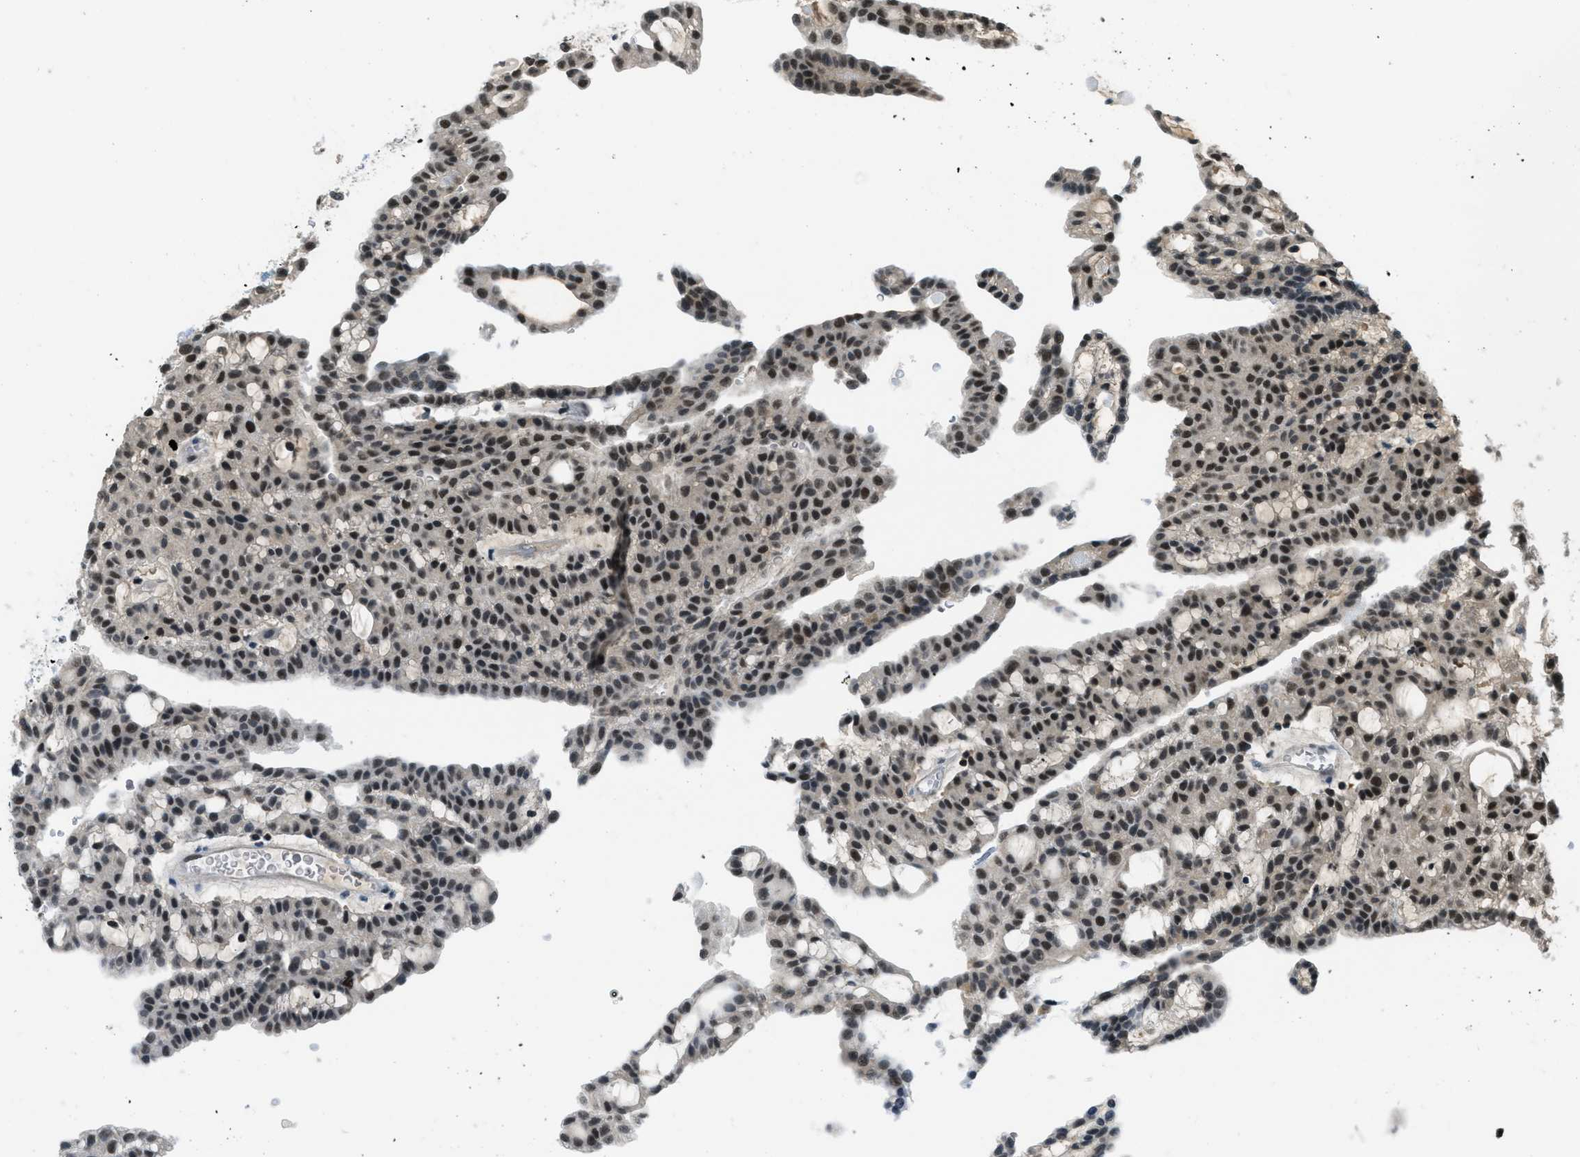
{"staining": {"intensity": "strong", "quantity": ">75%", "location": "nuclear"}, "tissue": "renal cancer", "cell_type": "Tumor cells", "image_type": "cancer", "snomed": [{"axis": "morphology", "description": "Adenocarcinoma, NOS"}, {"axis": "topography", "description": "Kidney"}], "caption": "Immunohistochemical staining of human renal adenocarcinoma demonstrates high levels of strong nuclear protein expression in about >75% of tumor cells.", "gene": "OGFR", "patient": {"sex": "male", "age": 63}}